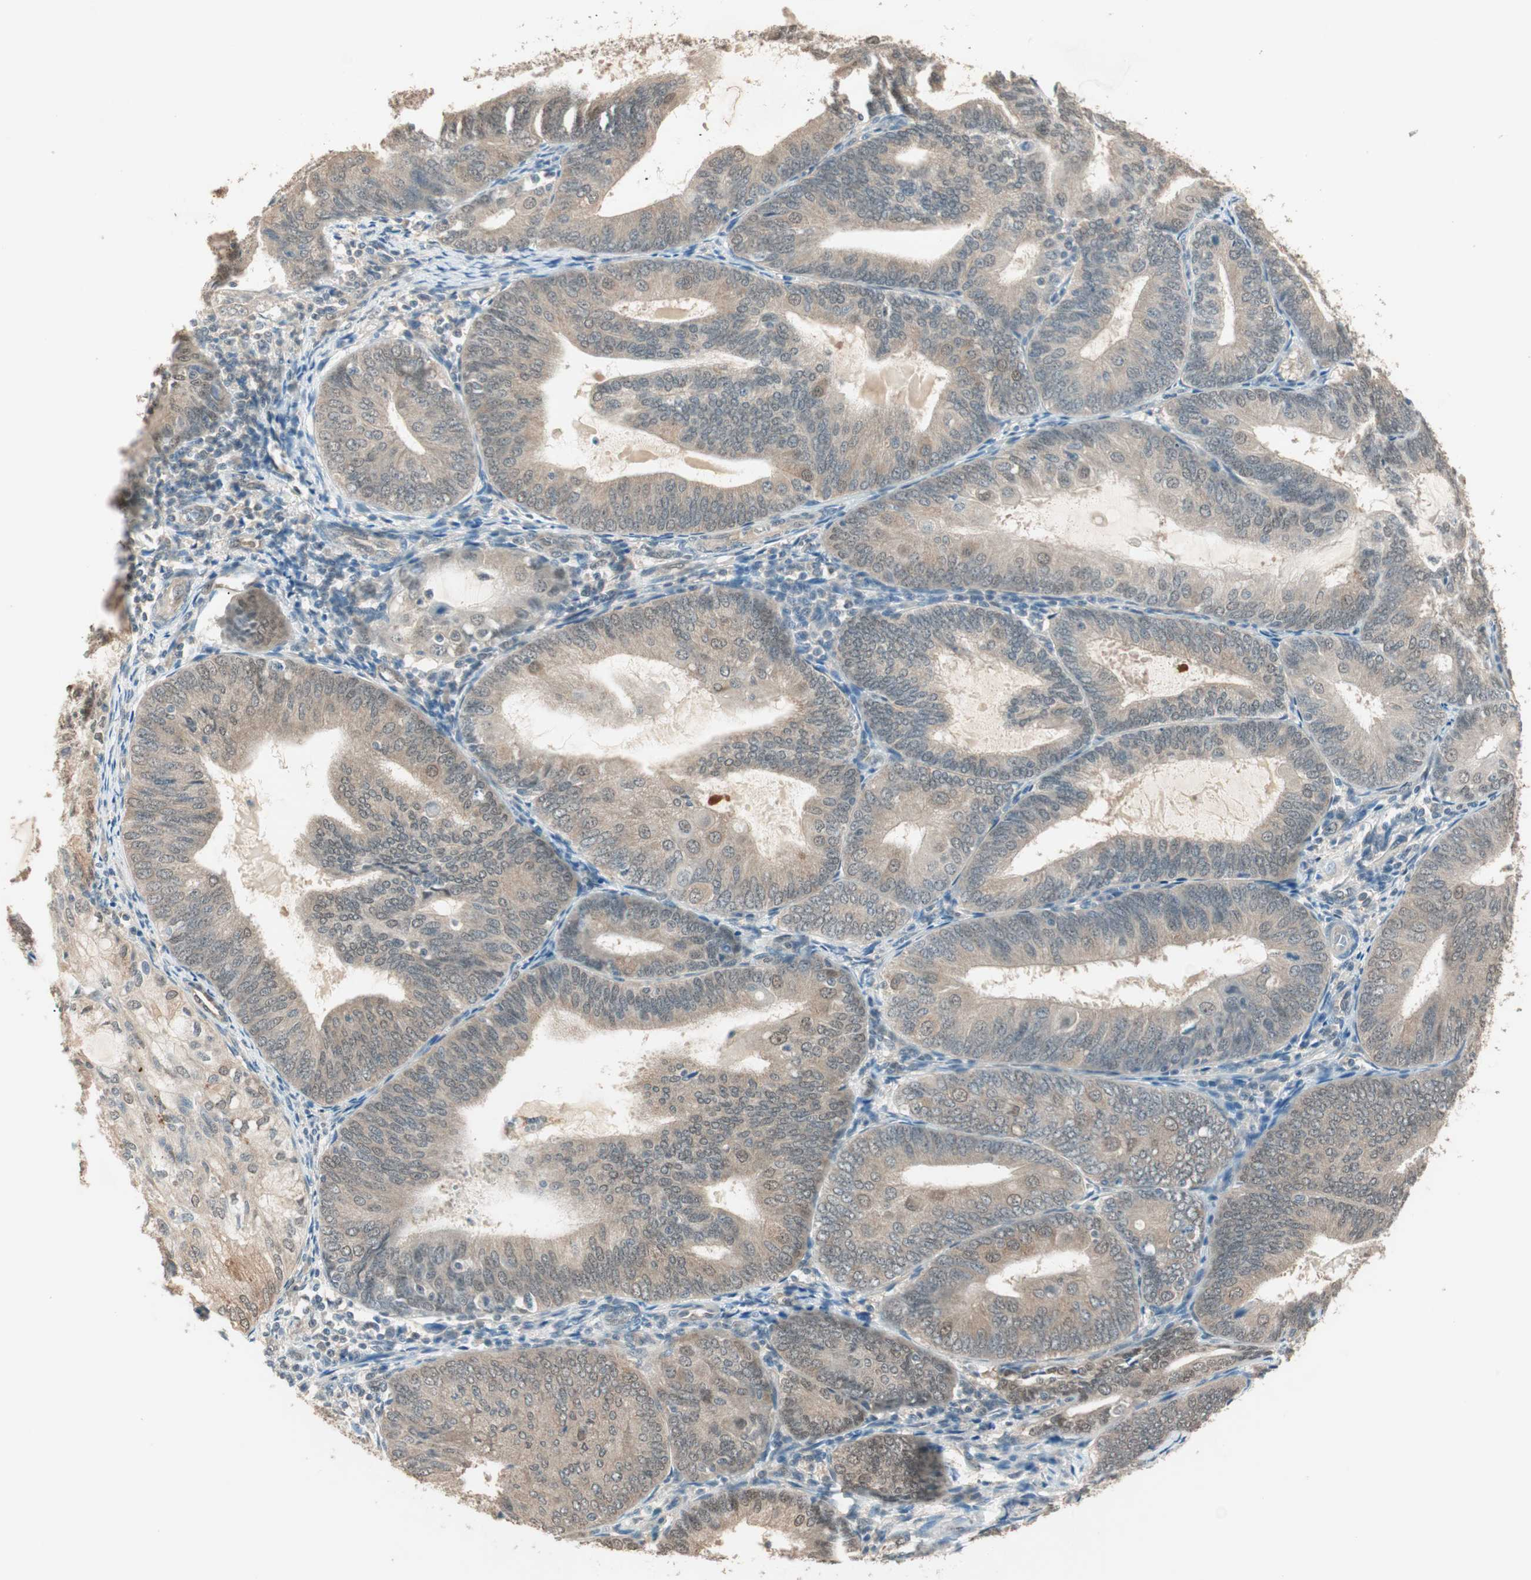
{"staining": {"intensity": "weak", "quantity": "25%-75%", "location": "cytoplasmic/membranous"}, "tissue": "endometrial cancer", "cell_type": "Tumor cells", "image_type": "cancer", "snomed": [{"axis": "morphology", "description": "Adenocarcinoma, NOS"}, {"axis": "topography", "description": "Endometrium"}], "caption": "Immunohistochemistry (IHC) image of neoplastic tissue: human endometrial cancer stained using IHC exhibits low levels of weak protein expression localized specifically in the cytoplasmic/membranous of tumor cells, appearing as a cytoplasmic/membranous brown color.", "gene": "USP5", "patient": {"sex": "female", "age": 81}}